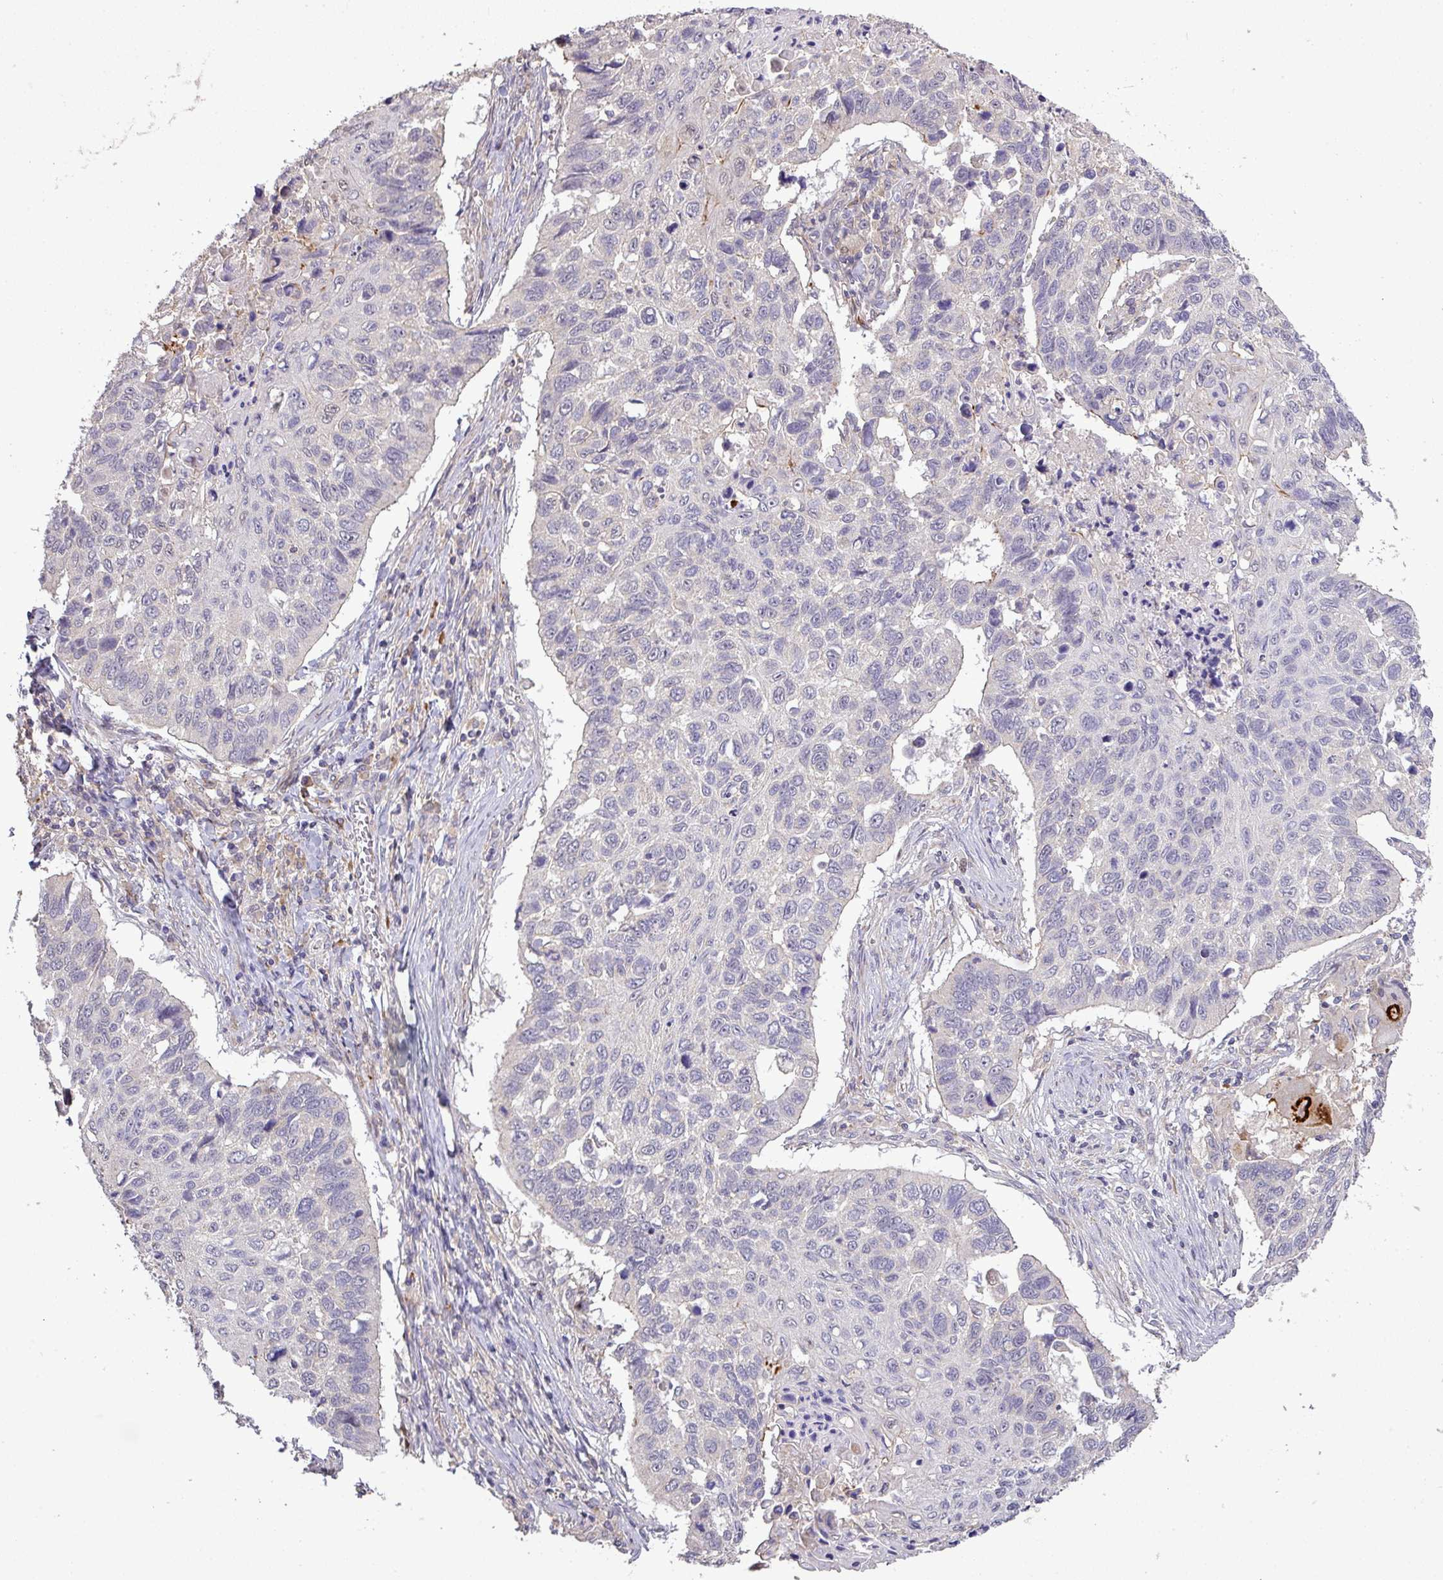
{"staining": {"intensity": "negative", "quantity": "none", "location": "none"}, "tissue": "lung cancer", "cell_type": "Tumor cells", "image_type": "cancer", "snomed": [{"axis": "morphology", "description": "Squamous cell carcinoma, NOS"}, {"axis": "topography", "description": "Lung"}], "caption": "This is an immunohistochemistry image of lung squamous cell carcinoma. There is no staining in tumor cells.", "gene": "TPRA1", "patient": {"sex": "male", "age": 62}}